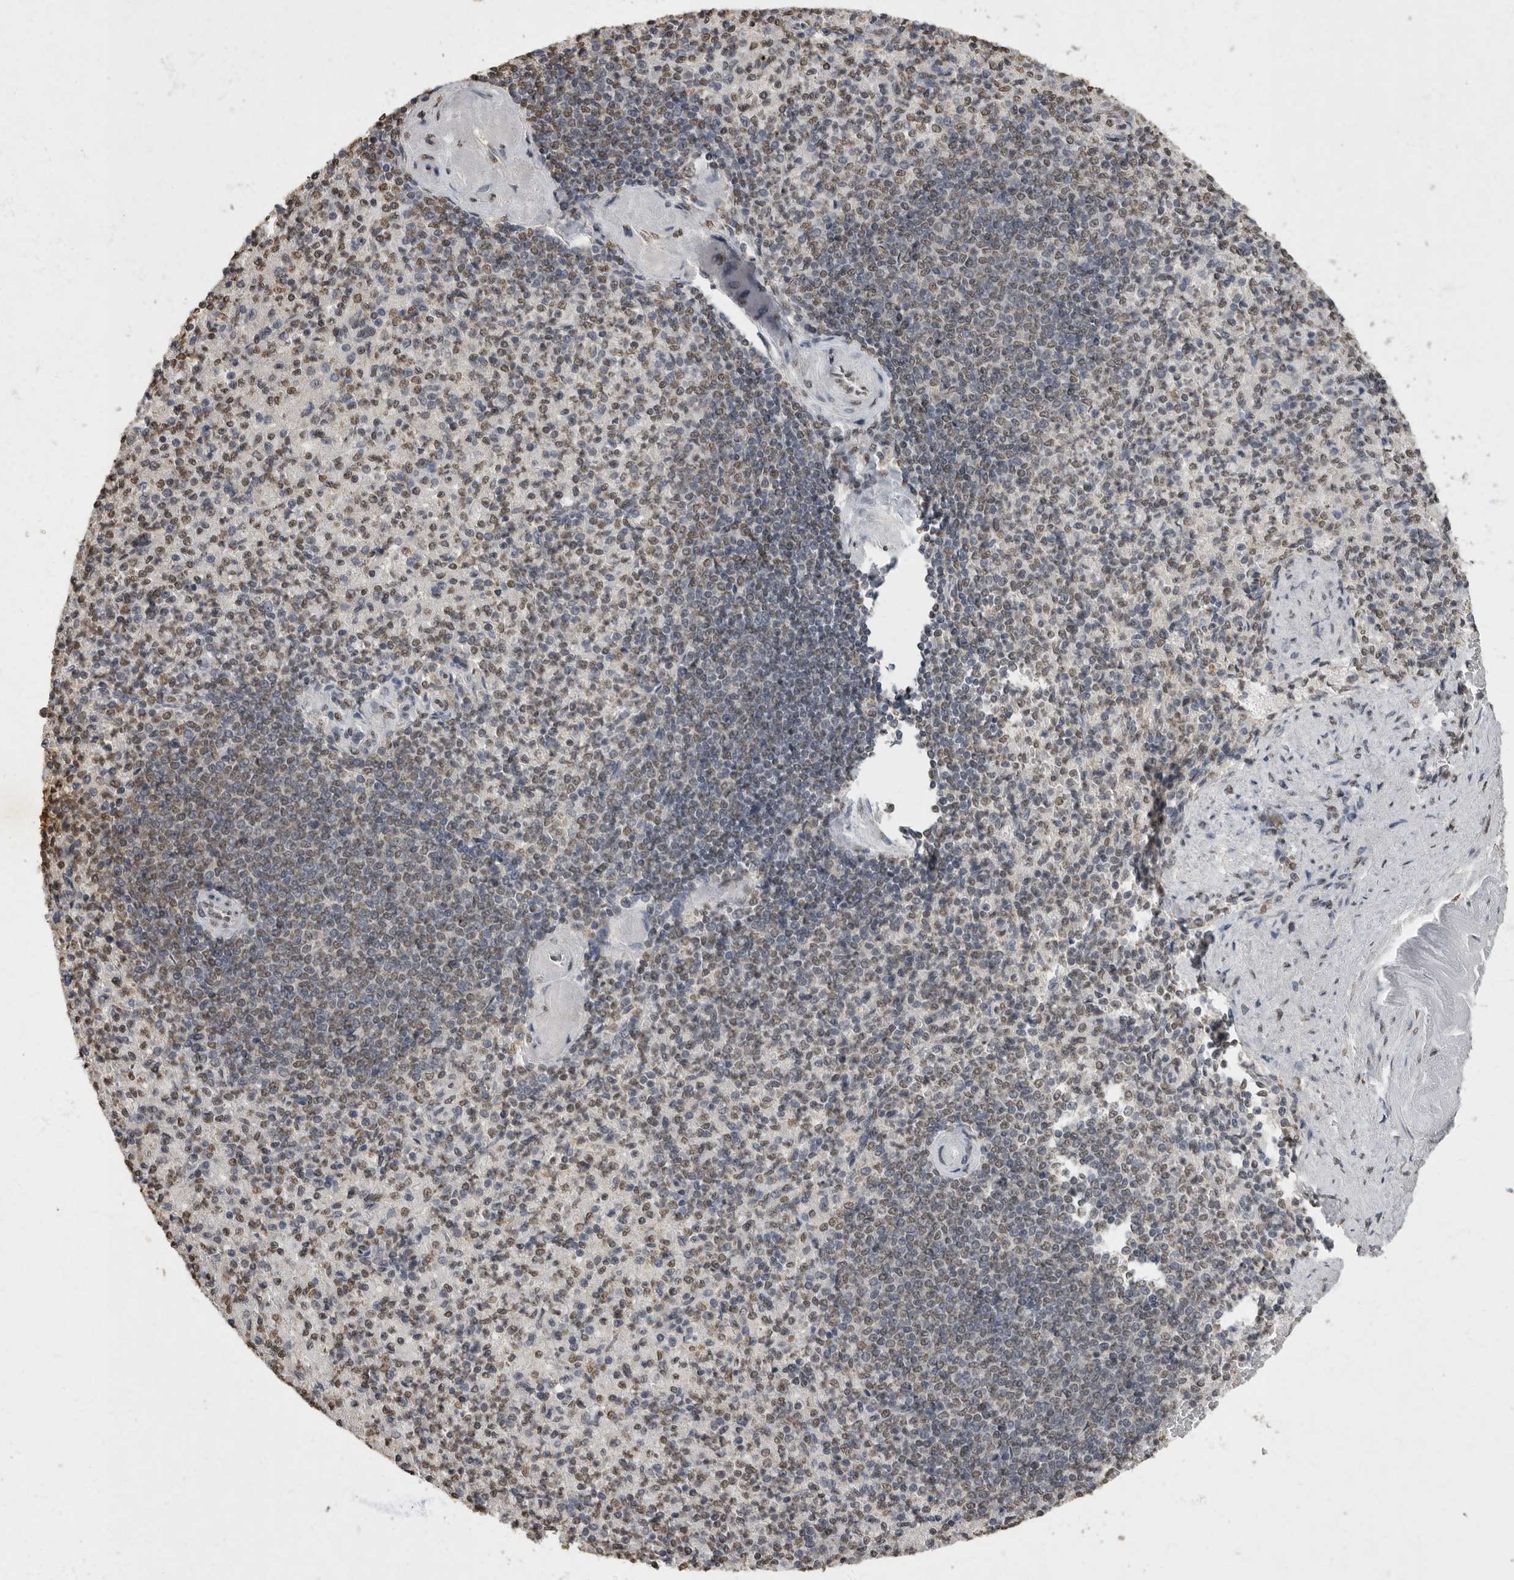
{"staining": {"intensity": "weak", "quantity": "25%-75%", "location": "nuclear"}, "tissue": "spleen", "cell_type": "Cells in red pulp", "image_type": "normal", "snomed": [{"axis": "morphology", "description": "Normal tissue, NOS"}, {"axis": "topography", "description": "Spleen"}], "caption": "This is a histology image of IHC staining of benign spleen, which shows weak positivity in the nuclear of cells in red pulp.", "gene": "NBL1", "patient": {"sex": "female", "age": 74}}